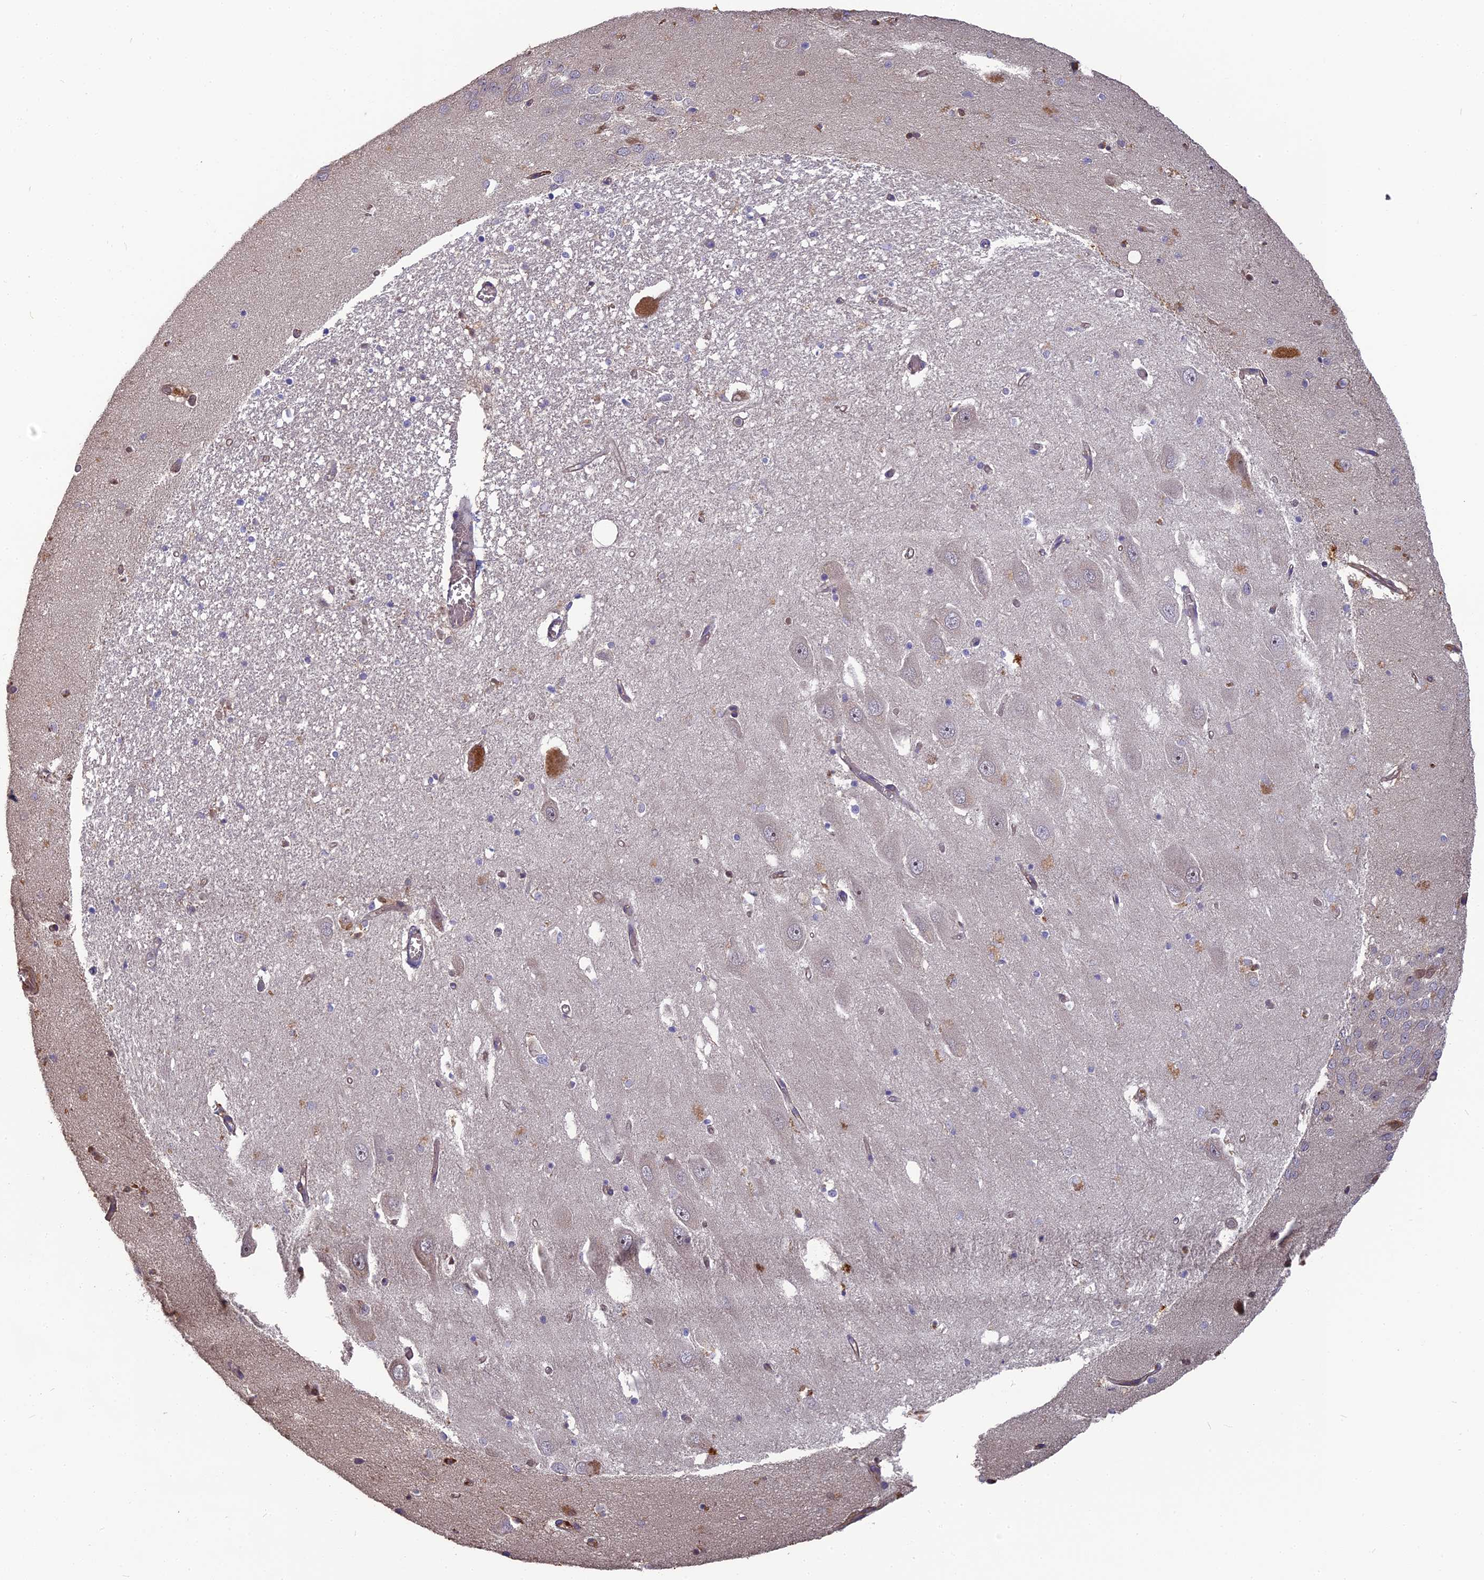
{"staining": {"intensity": "moderate", "quantity": "<25%", "location": "cytoplasmic/membranous"}, "tissue": "hippocampus", "cell_type": "Glial cells", "image_type": "normal", "snomed": [{"axis": "morphology", "description": "Normal tissue, NOS"}, {"axis": "topography", "description": "Hippocampus"}], "caption": "DAB (3,3'-diaminobenzidine) immunohistochemical staining of benign hippocampus demonstrates moderate cytoplasmic/membranous protein positivity in about <25% of glial cells.", "gene": "ERMAP", "patient": {"sex": "female", "age": 64}}